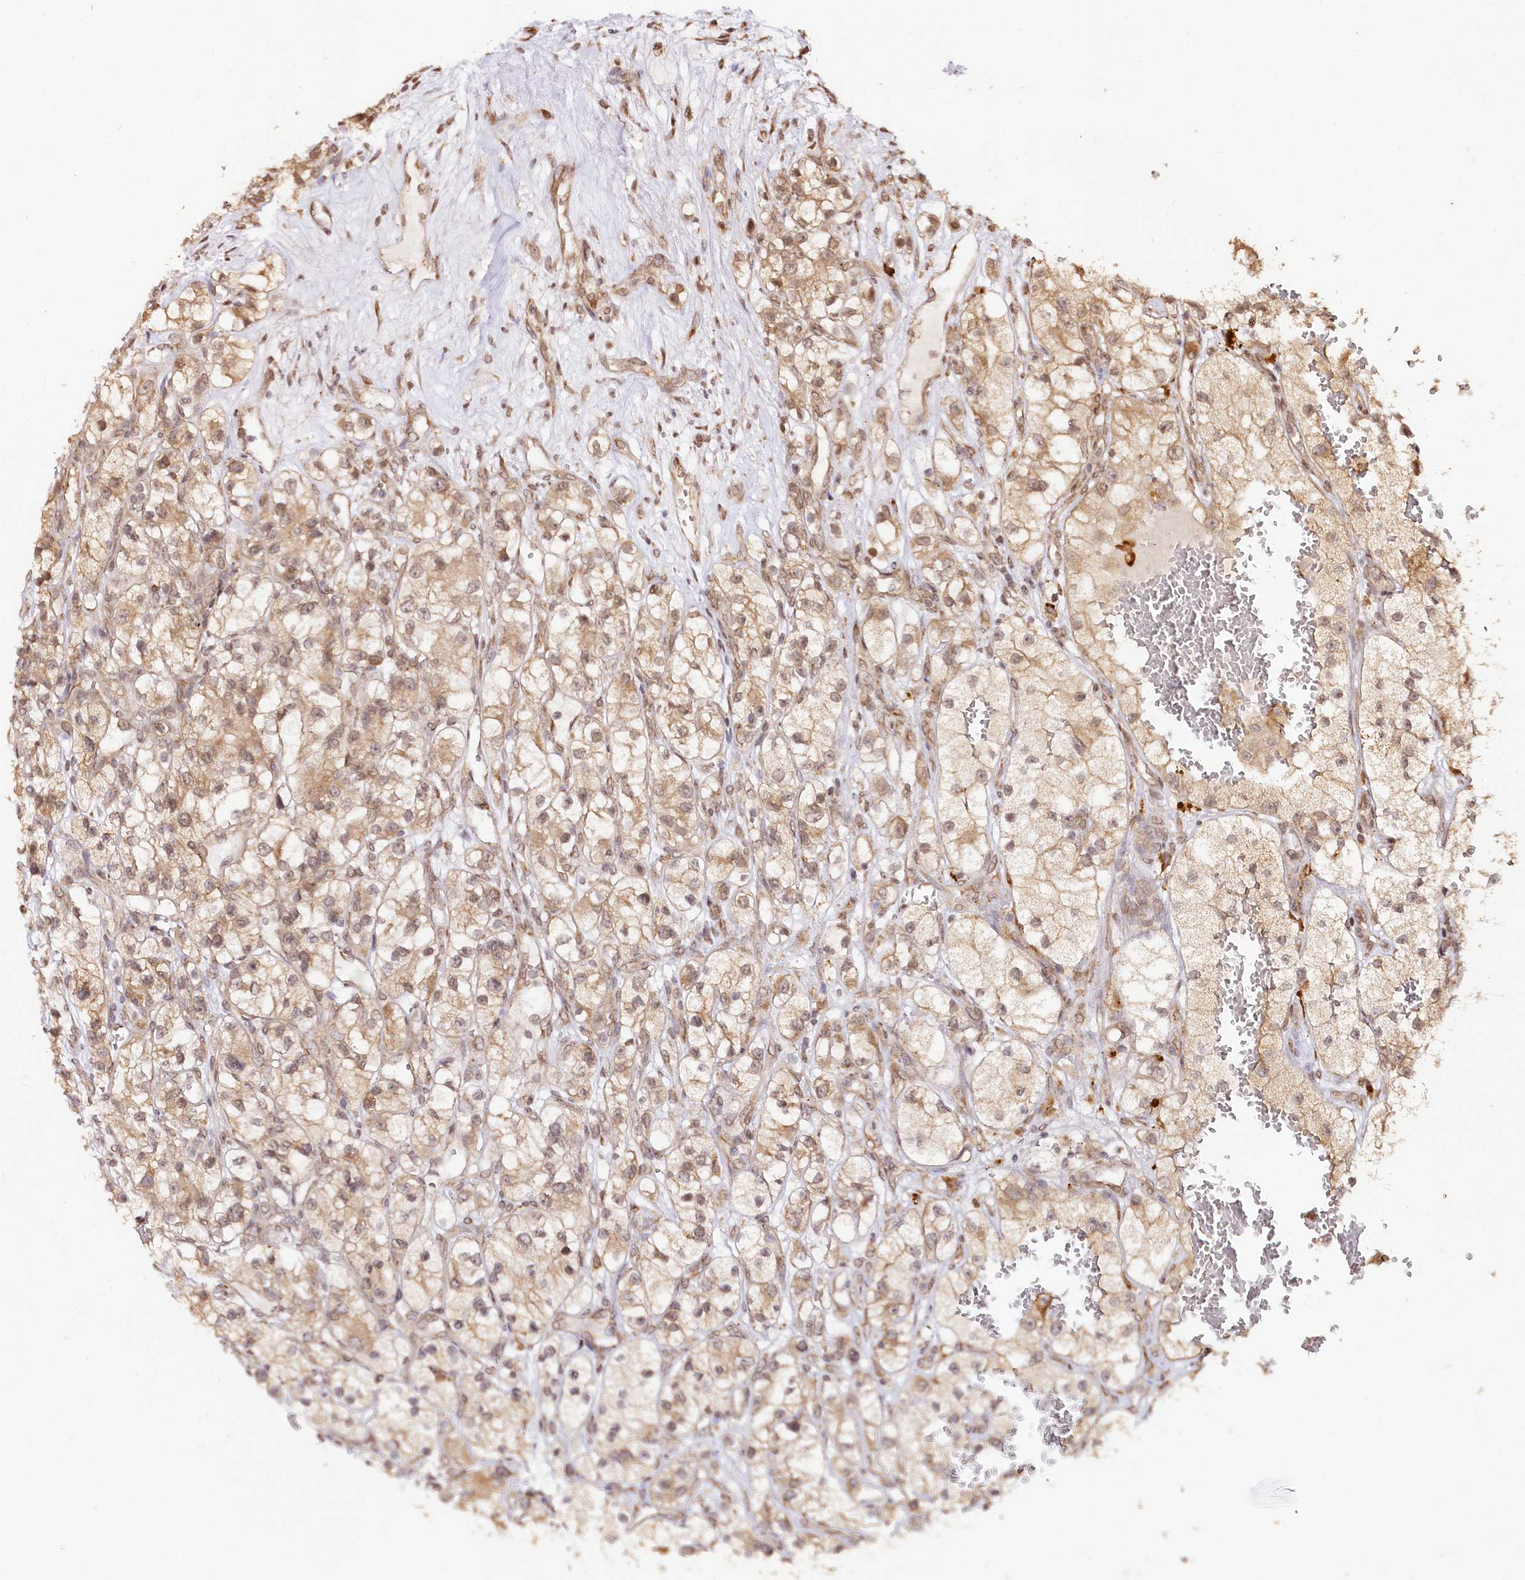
{"staining": {"intensity": "moderate", "quantity": ">75%", "location": "cytoplasmic/membranous,nuclear"}, "tissue": "renal cancer", "cell_type": "Tumor cells", "image_type": "cancer", "snomed": [{"axis": "morphology", "description": "Adenocarcinoma, NOS"}, {"axis": "topography", "description": "Kidney"}], "caption": "Immunohistochemistry of adenocarcinoma (renal) demonstrates medium levels of moderate cytoplasmic/membranous and nuclear positivity in approximately >75% of tumor cells.", "gene": "ENSG00000144785", "patient": {"sex": "female", "age": 57}}